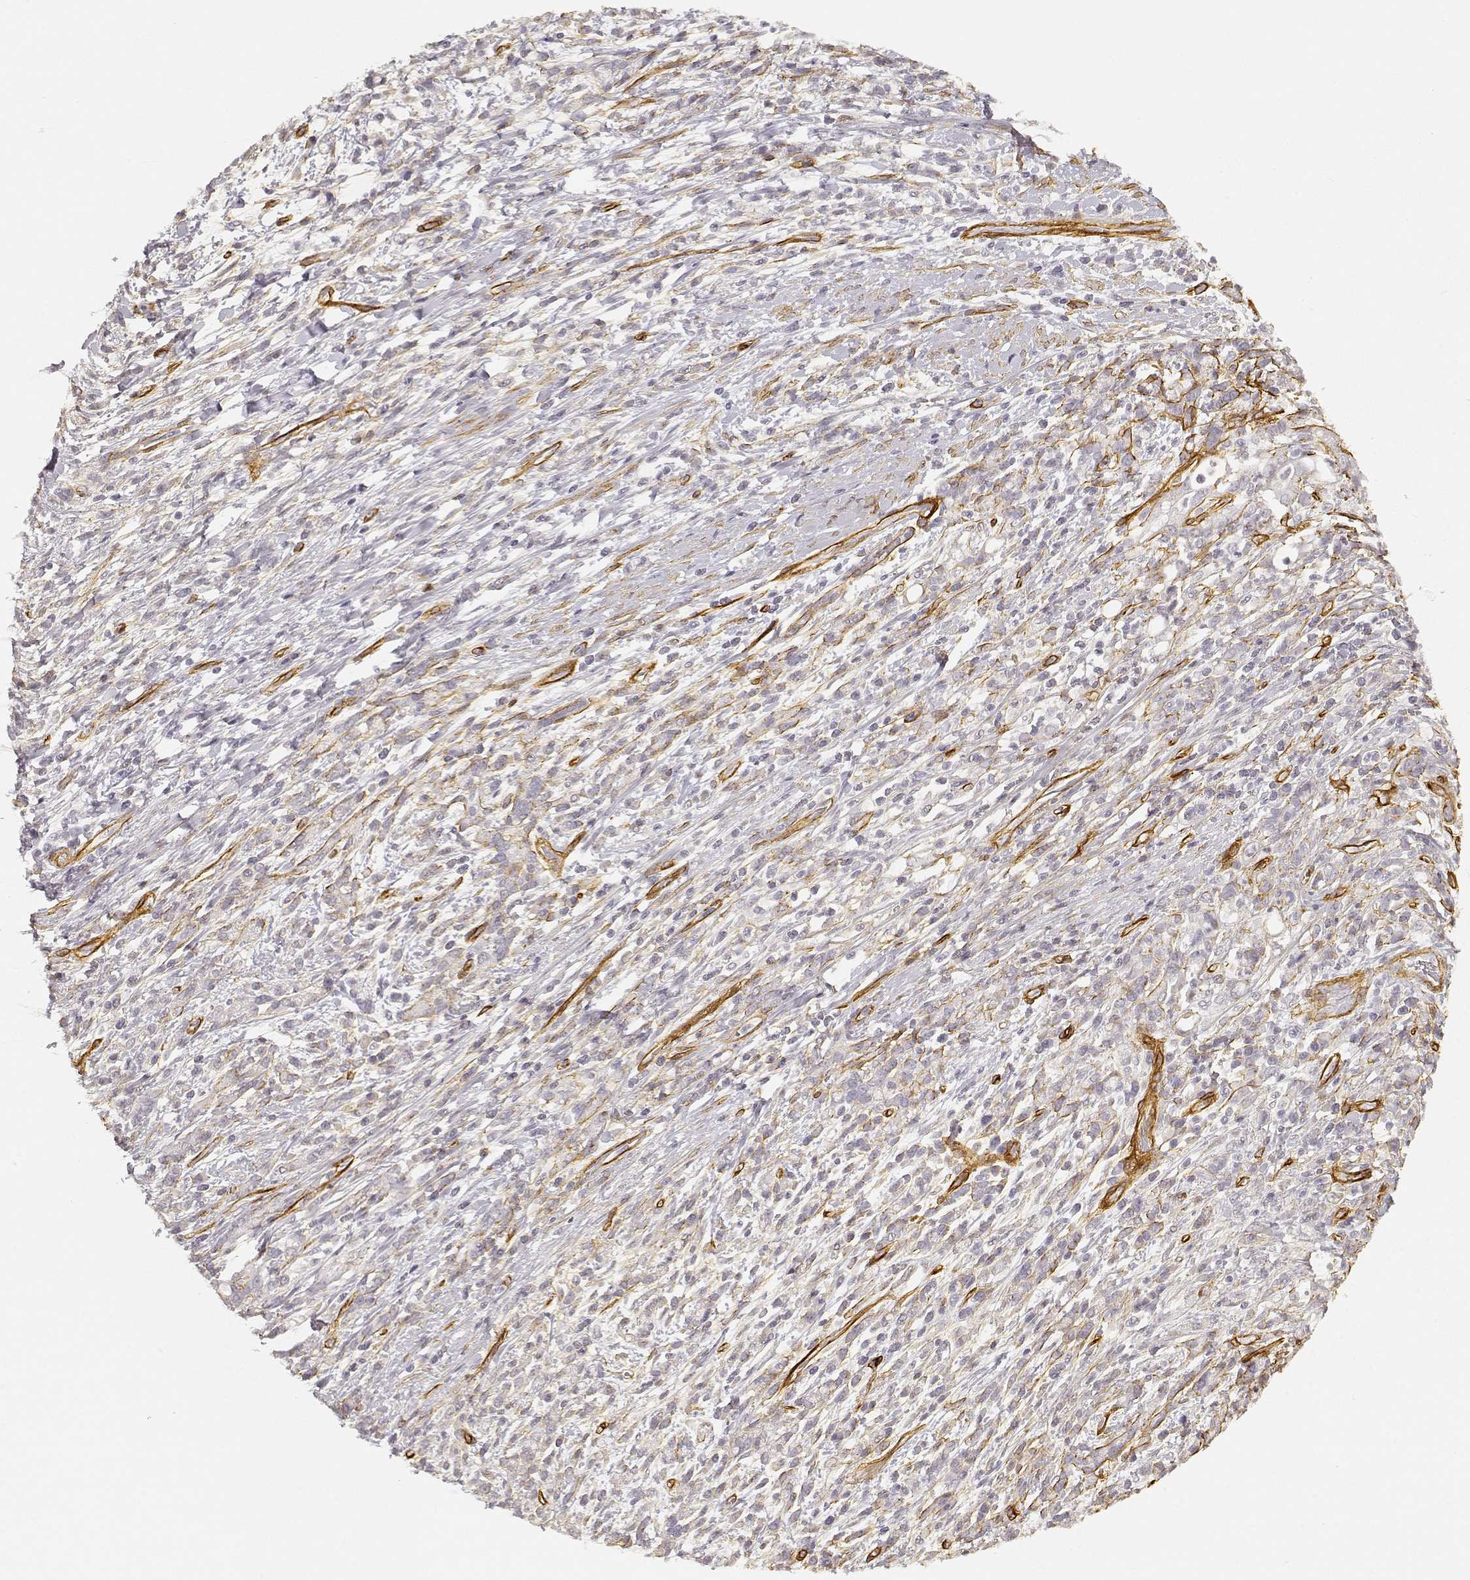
{"staining": {"intensity": "negative", "quantity": "none", "location": "none"}, "tissue": "stomach cancer", "cell_type": "Tumor cells", "image_type": "cancer", "snomed": [{"axis": "morphology", "description": "Adenocarcinoma, NOS"}, {"axis": "topography", "description": "Stomach"}], "caption": "A high-resolution image shows immunohistochemistry staining of stomach cancer (adenocarcinoma), which exhibits no significant staining in tumor cells. (Brightfield microscopy of DAB (3,3'-diaminobenzidine) immunohistochemistry (IHC) at high magnification).", "gene": "LAMA4", "patient": {"sex": "female", "age": 57}}